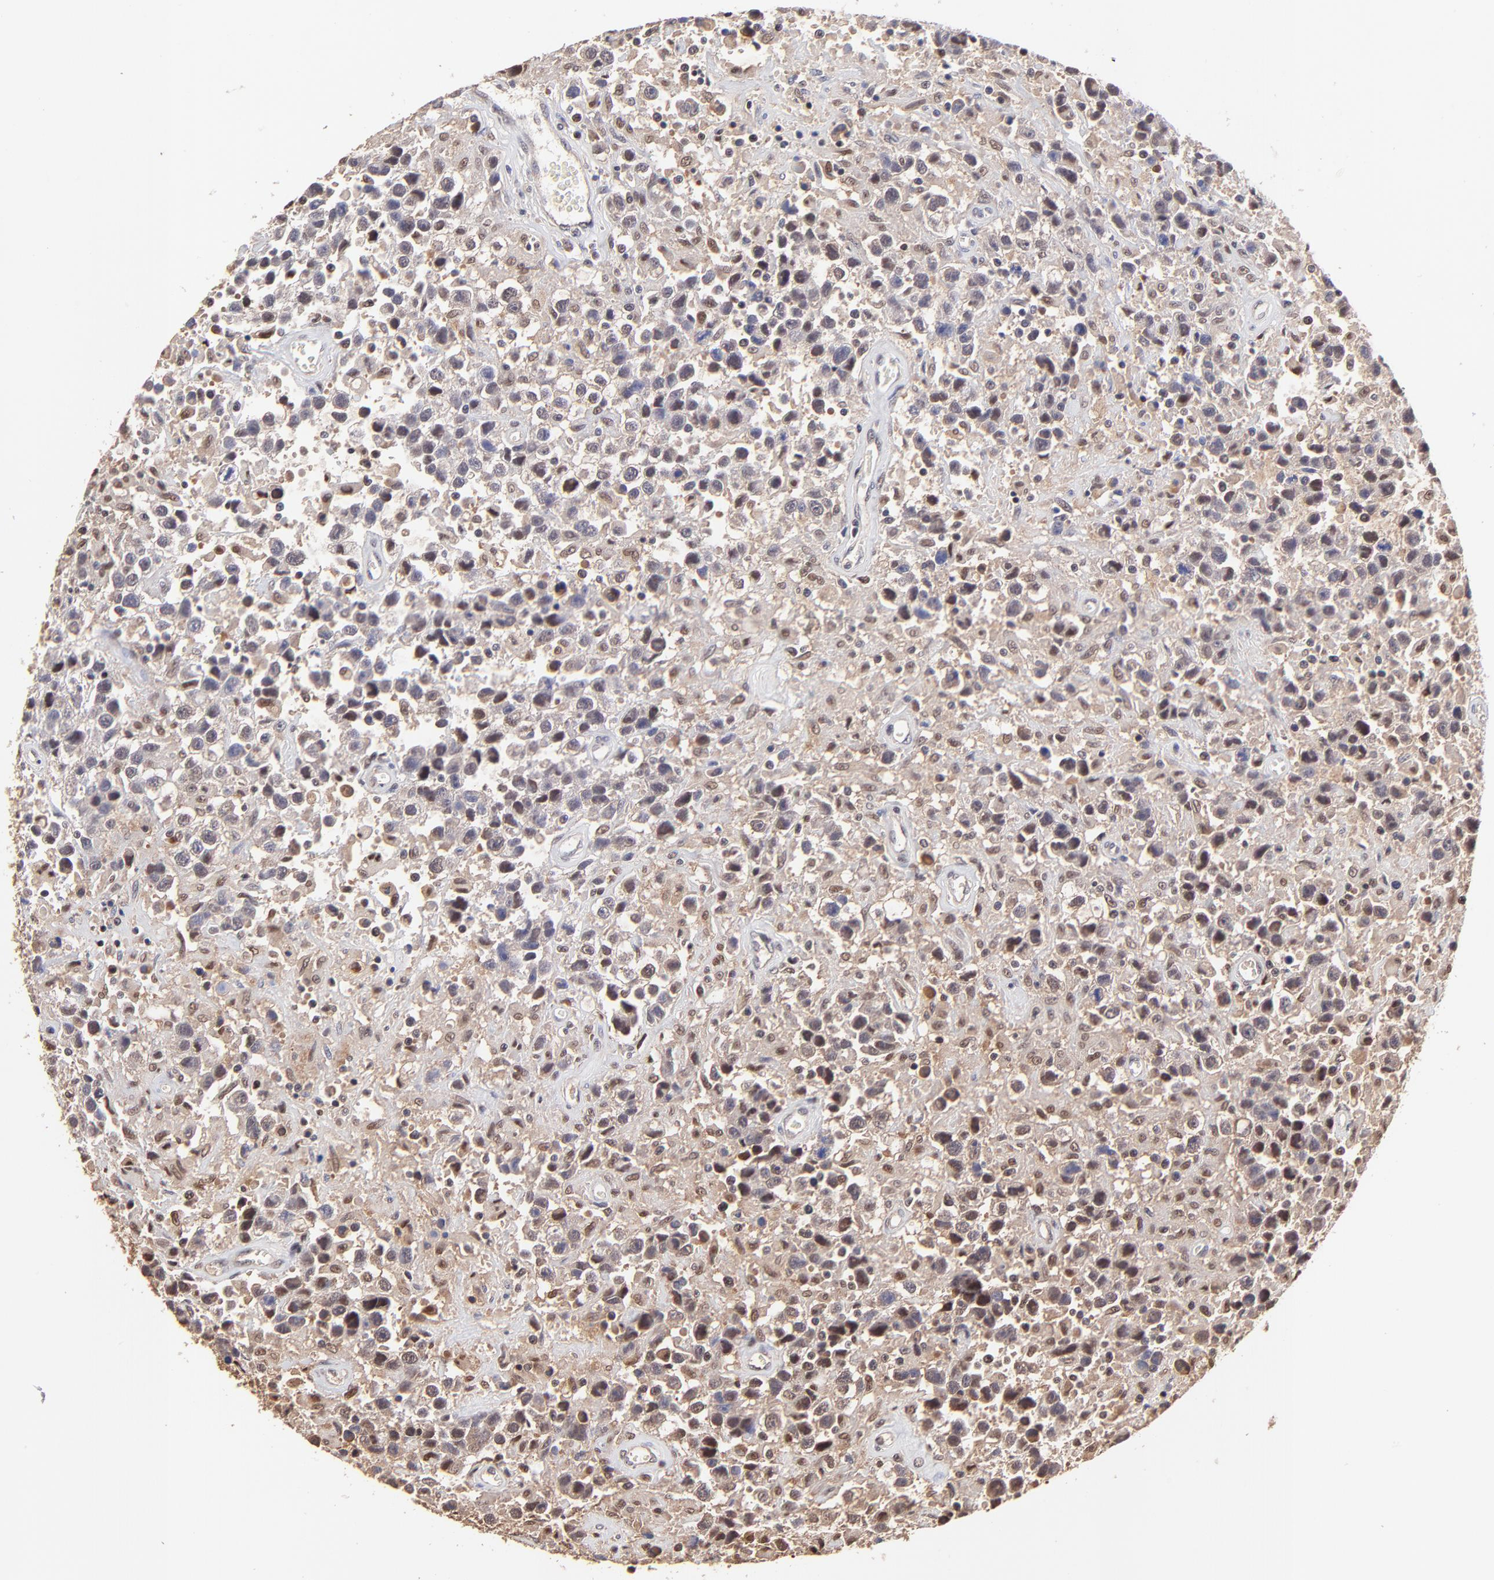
{"staining": {"intensity": "moderate", "quantity": "25%-75%", "location": "cytoplasmic/membranous,nuclear"}, "tissue": "testis cancer", "cell_type": "Tumor cells", "image_type": "cancer", "snomed": [{"axis": "morphology", "description": "Seminoma, NOS"}, {"axis": "topography", "description": "Testis"}], "caption": "Protein analysis of seminoma (testis) tissue reveals moderate cytoplasmic/membranous and nuclear expression in about 25%-75% of tumor cells. (Brightfield microscopy of DAB IHC at high magnification).", "gene": "PSMA6", "patient": {"sex": "male", "age": 43}}